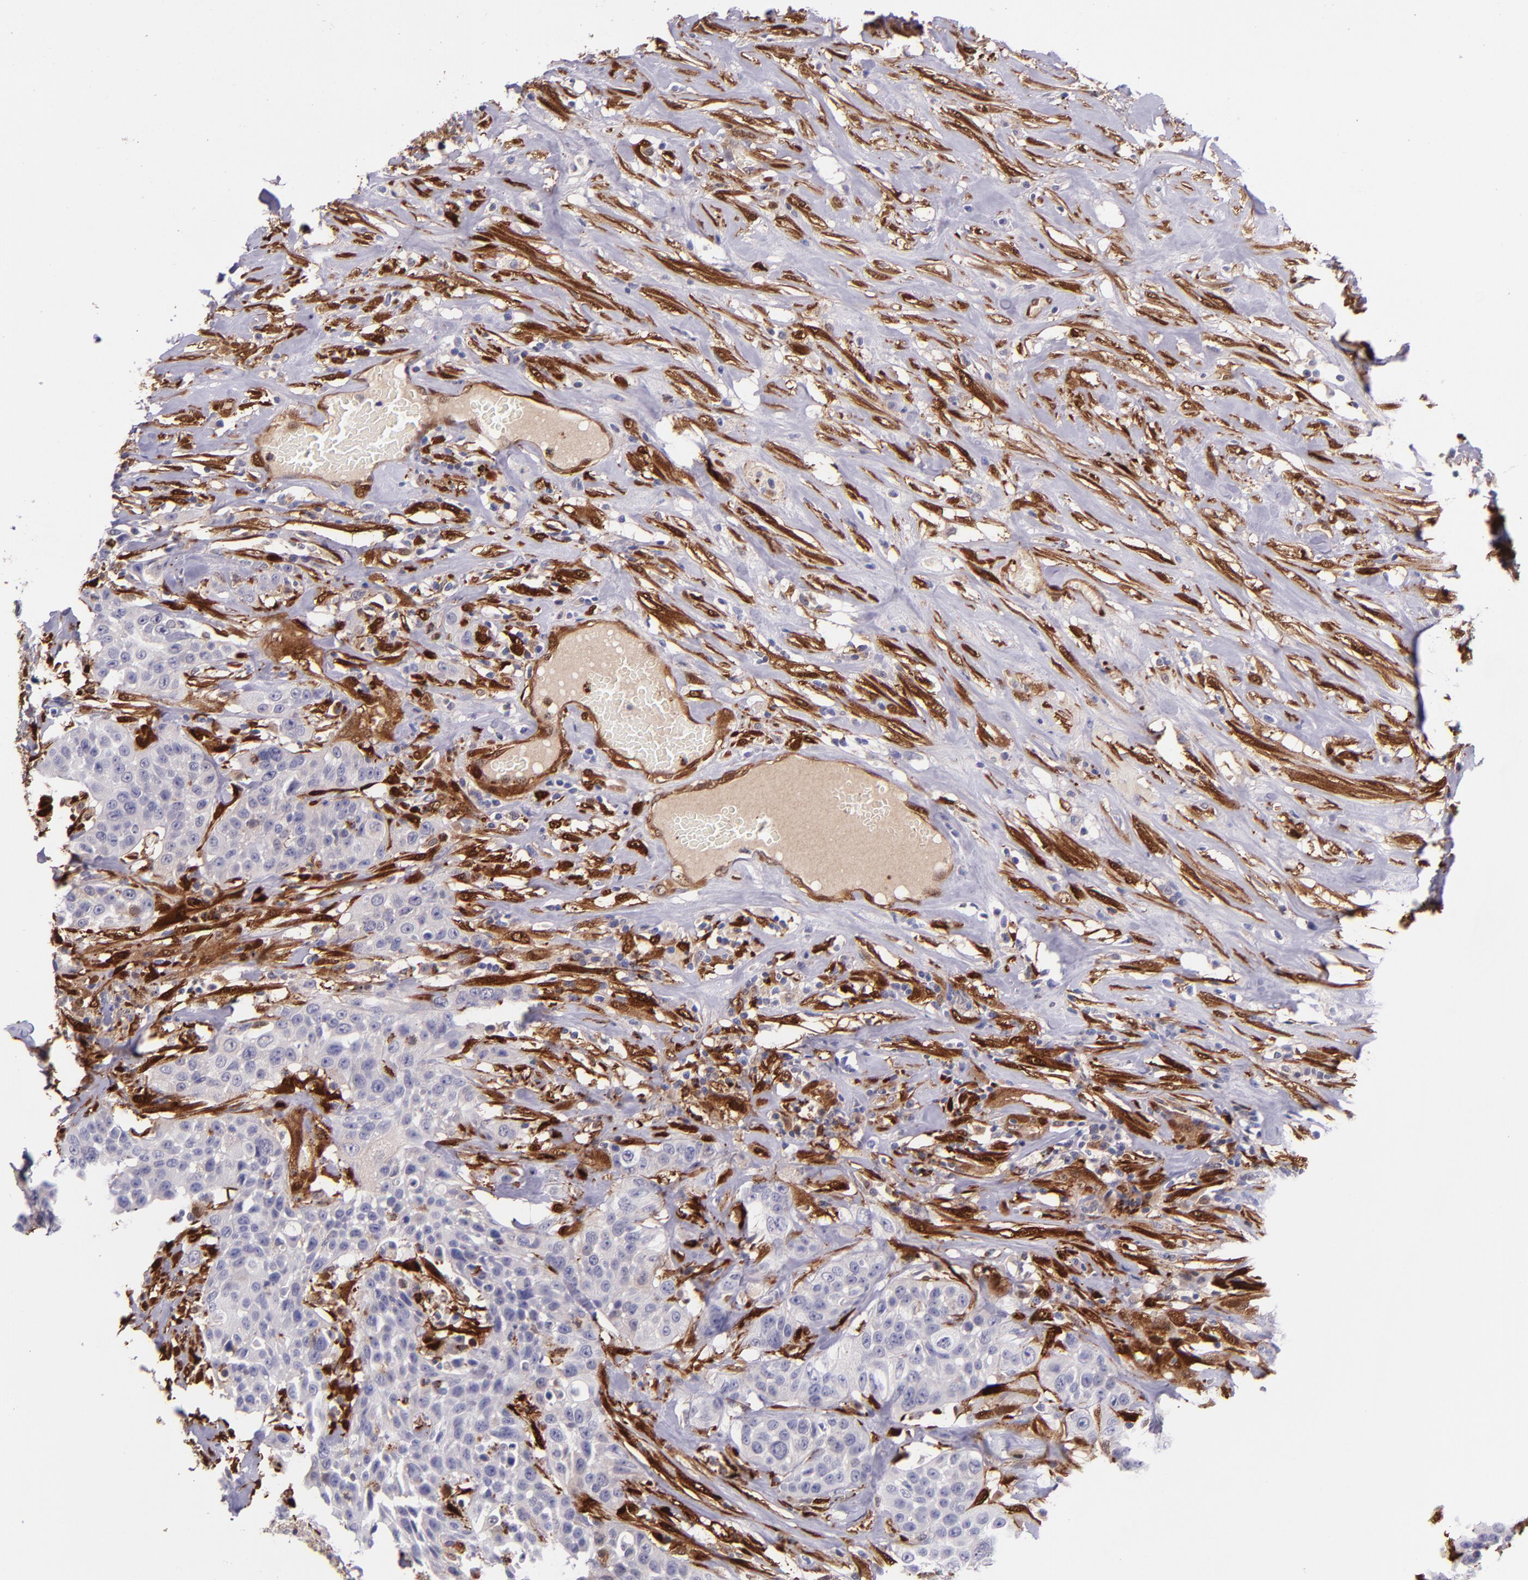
{"staining": {"intensity": "negative", "quantity": "none", "location": "none"}, "tissue": "urothelial cancer", "cell_type": "Tumor cells", "image_type": "cancer", "snomed": [{"axis": "morphology", "description": "Urothelial carcinoma, High grade"}, {"axis": "topography", "description": "Urinary bladder"}], "caption": "Urothelial cancer stained for a protein using immunohistochemistry (IHC) demonstrates no staining tumor cells.", "gene": "LGALS1", "patient": {"sex": "male", "age": 74}}